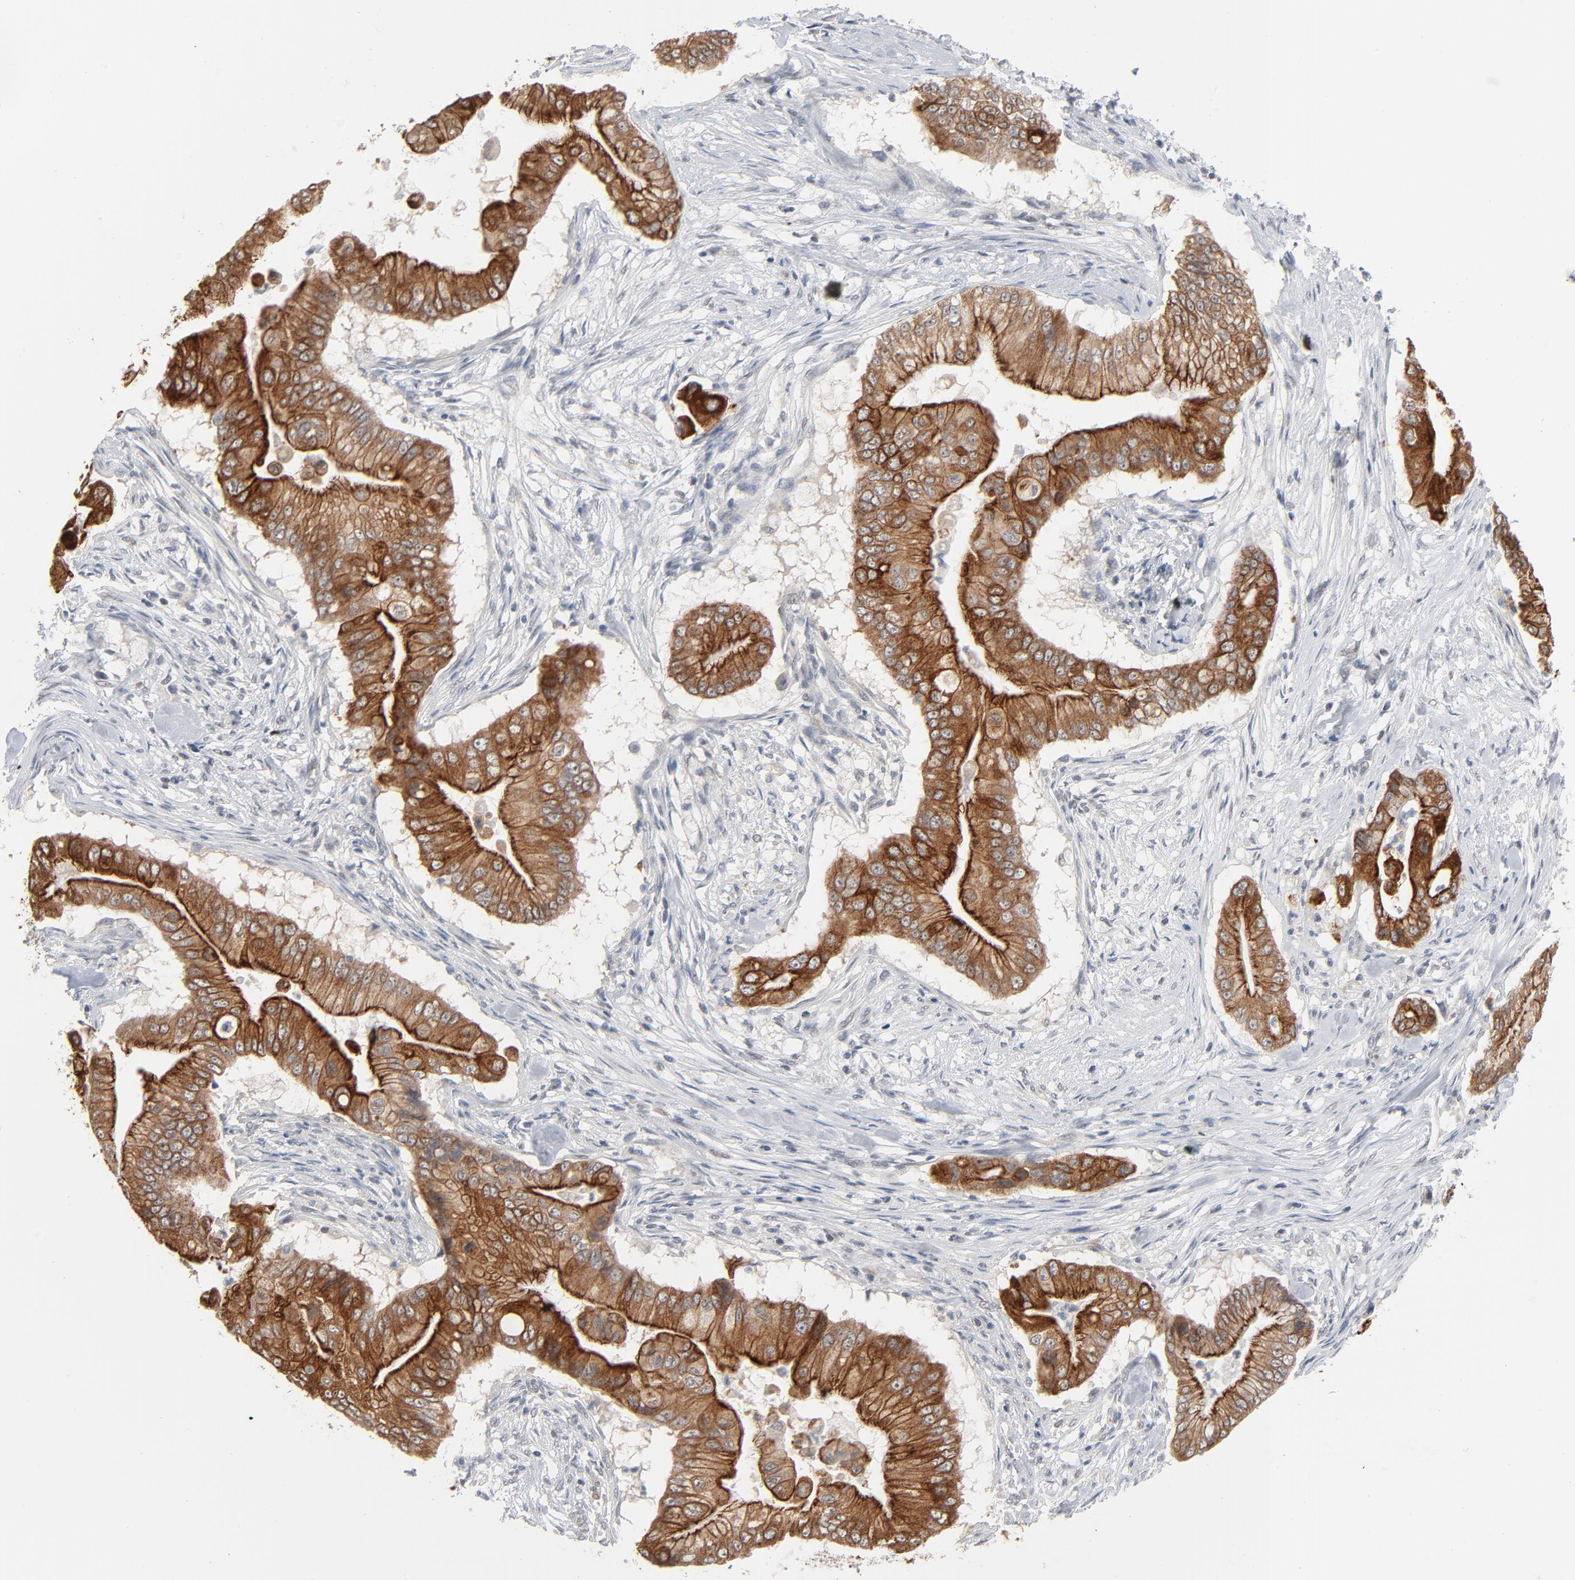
{"staining": {"intensity": "strong", "quantity": ">75%", "location": "cytoplasmic/membranous"}, "tissue": "pancreatic cancer", "cell_type": "Tumor cells", "image_type": "cancer", "snomed": [{"axis": "morphology", "description": "Adenocarcinoma, NOS"}, {"axis": "topography", "description": "Pancreas"}], "caption": "This is an image of immunohistochemistry staining of pancreatic cancer, which shows strong staining in the cytoplasmic/membranous of tumor cells.", "gene": "ITPR3", "patient": {"sex": "male", "age": 62}}